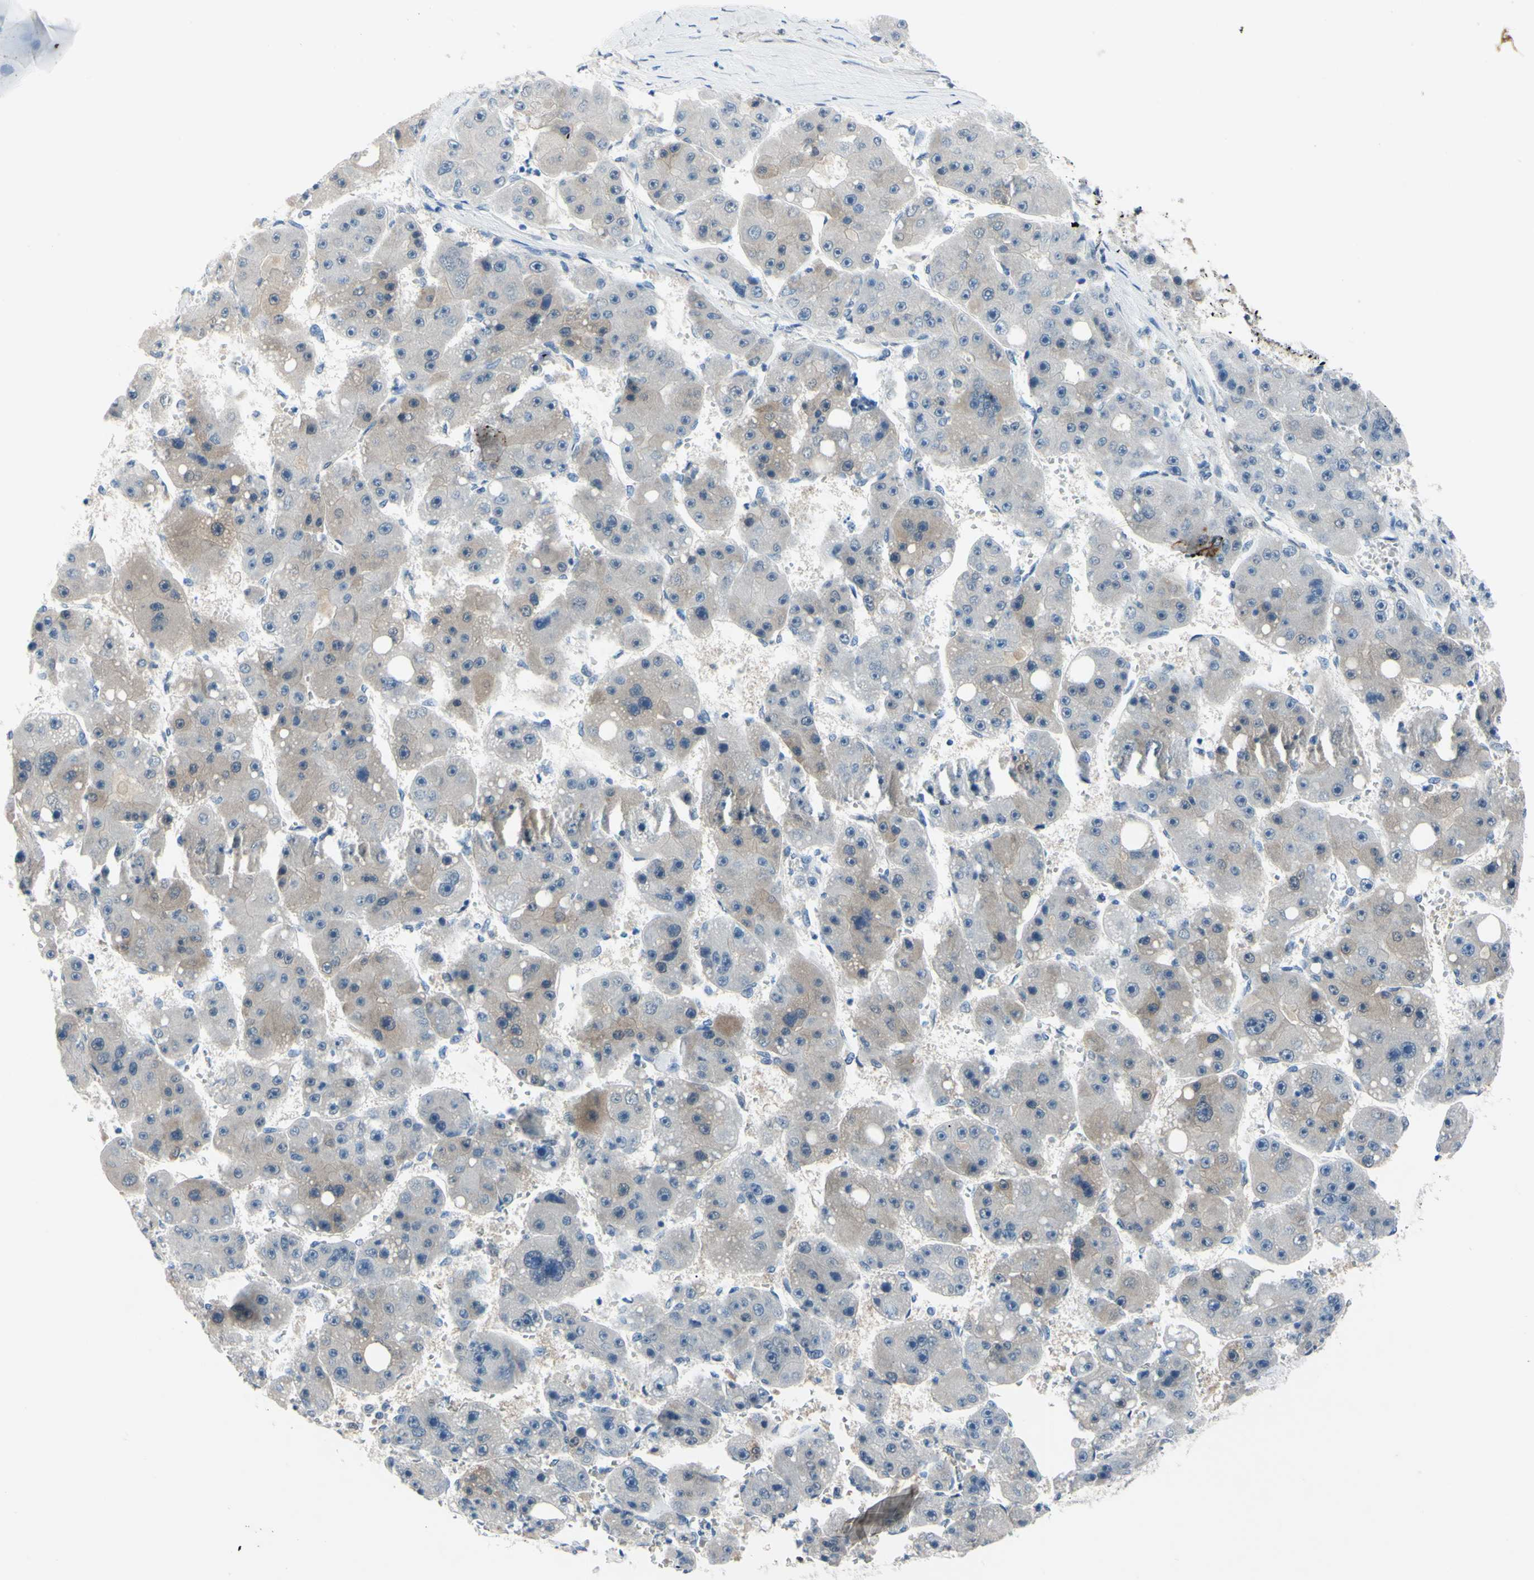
{"staining": {"intensity": "weak", "quantity": ">75%", "location": "cytoplasmic/membranous"}, "tissue": "liver cancer", "cell_type": "Tumor cells", "image_type": "cancer", "snomed": [{"axis": "morphology", "description": "Carcinoma, Hepatocellular, NOS"}, {"axis": "topography", "description": "Liver"}], "caption": "Immunohistochemistry histopathology image of neoplastic tissue: hepatocellular carcinoma (liver) stained using immunohistochemistry reveals low levels of weak protein expression localized specifically in the cytoplasmic/membranous of tumor cells, appearing as a cytoplasmic/membranous brown color.", "gene": "NOL3", "patient": {"sex": "female", "age": 61}}